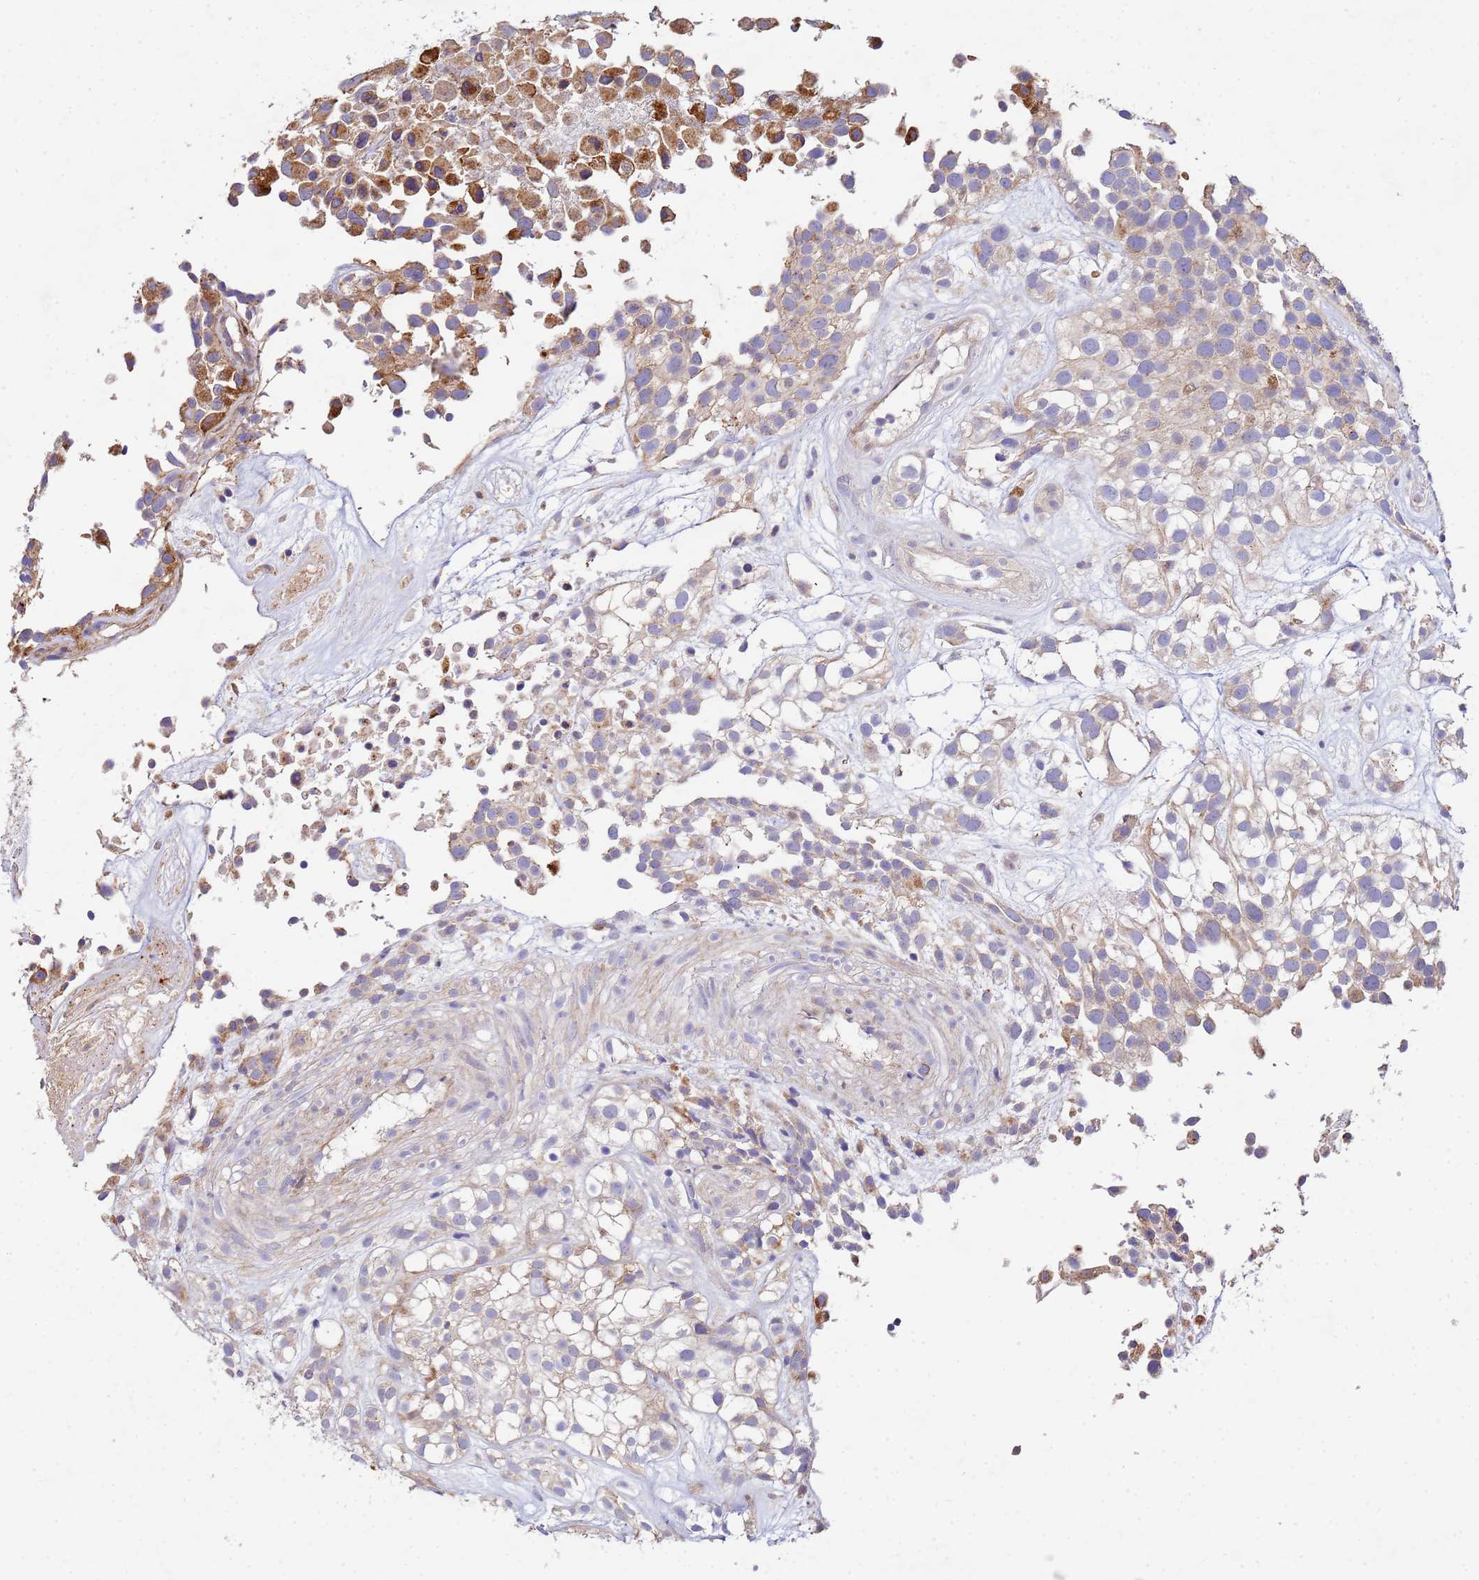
{"staining": {"intensity": "moderate", "quantity": "<25%", "location": "cytoplasmic/membranous"}, "tissue": "urothelial cancer", "cell_type": "Tumor cells", "image_type": "cancer", "snomed": [{"axis": "morphology", "description": "Urothelial carcinoma, High grade"}, {"axis": "topography", "description": "Urinary bladder"}], "caption": "There is low levels of moderate cytoplasmic/membranous expression in tumor cells of high-grade urothelial carcinoma, as demonstrated by immunohistochemical staining (brown color).", "gene": "CDC34", "patient": {"sex": "male", "age": 56}}